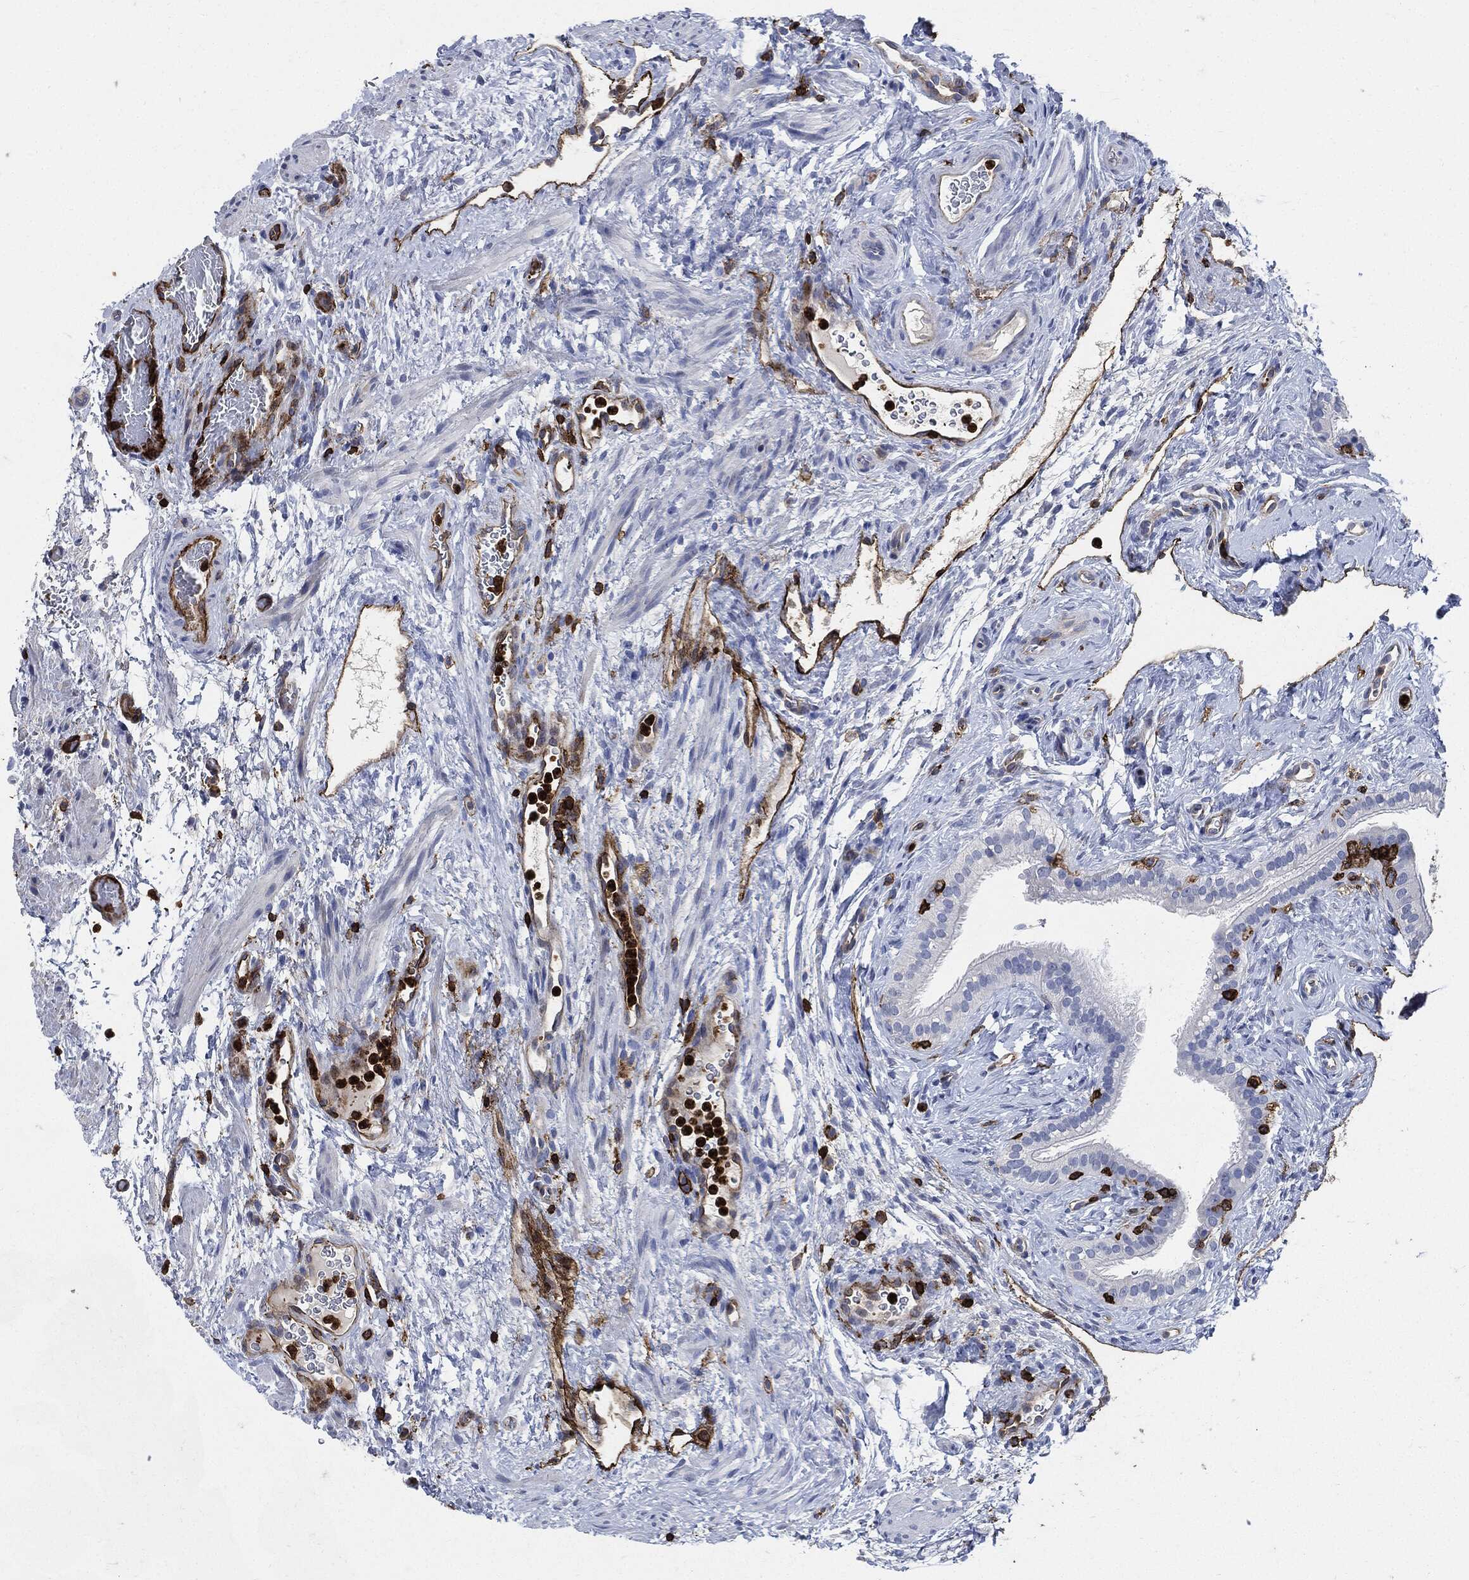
{"staining": {"intensity": "negative", "quantity": "none", "location": "none"}, "tissue": "fallopian tube", "cell_type": "Glandular cells", "image_type": "normal", "snomed": [{"axis": "morphology", "description": "Normal tissue, NOS"}, {"axis": "topography", "description": "Fallopian tube"}], "caption": "Fallopian tube stained for a protein using immunohistochemistry reveals no positivity glandular cells.", "gene": "PTPRC", "patient": {"sex": "female", "age": 41}}